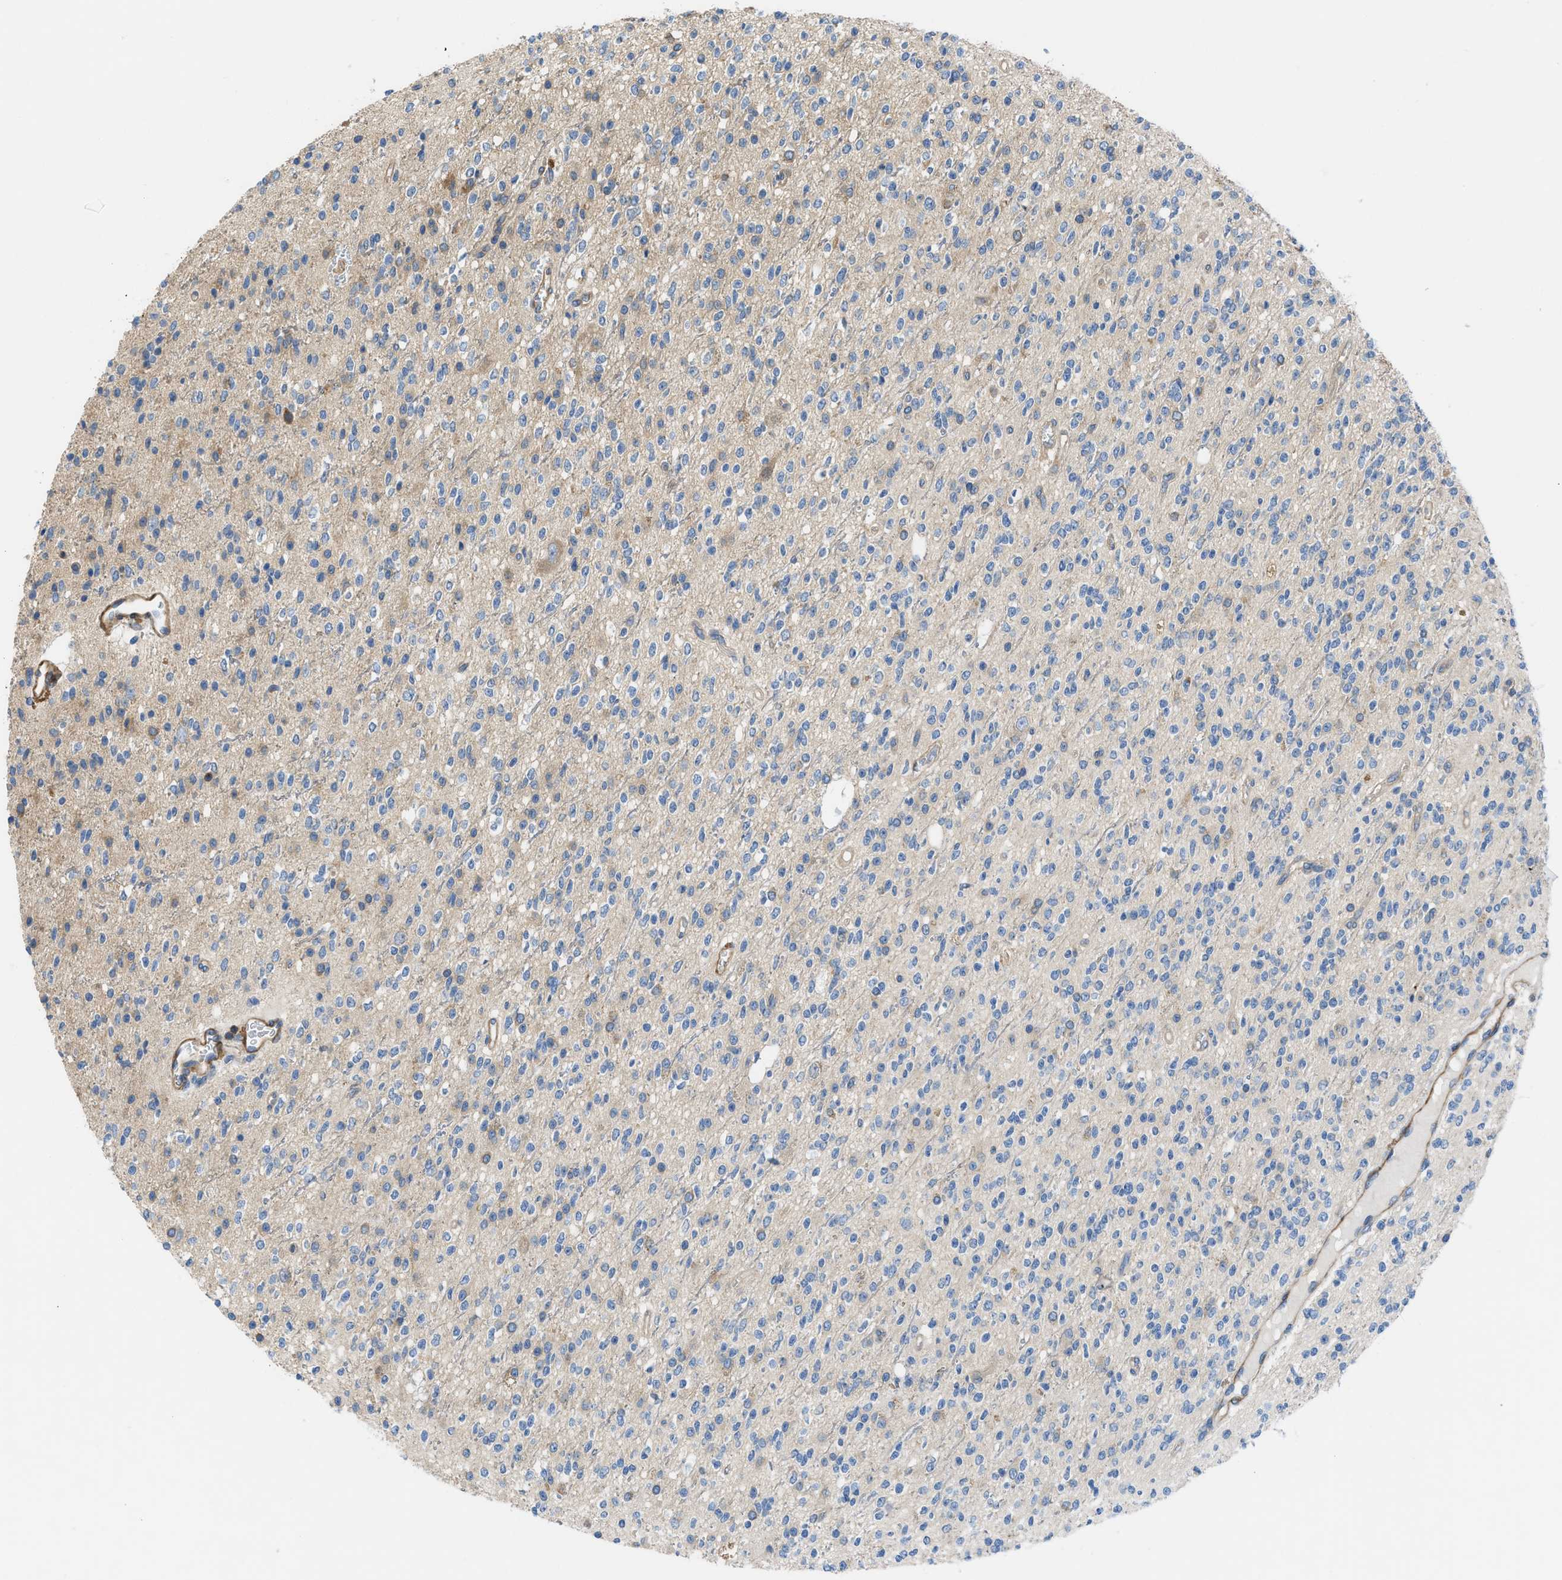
{"staining": {"intensity": "moderate", "quantity": "<25%", "location": "cytoplasmic/membranous"}, "tissue": "glioma", "cell_type": "Tumor cells", "image_type": "cancer", "snomed": [{"axis": "morphology", "description": "Glioma, malignant, High grade"}, {"axis": "topography", "description": "Brain"}], "caption": "High-power microscopy captured an immunohistochemistry micrograph of glioma, revealing moderate cytoplasmic/membranous staining in approximately <25% of tumor cells. (Brightfield microscopy of DAB IHC at high magnification).", "gene": "CHKB", "patient": {"sex": "male", "age": 34}}